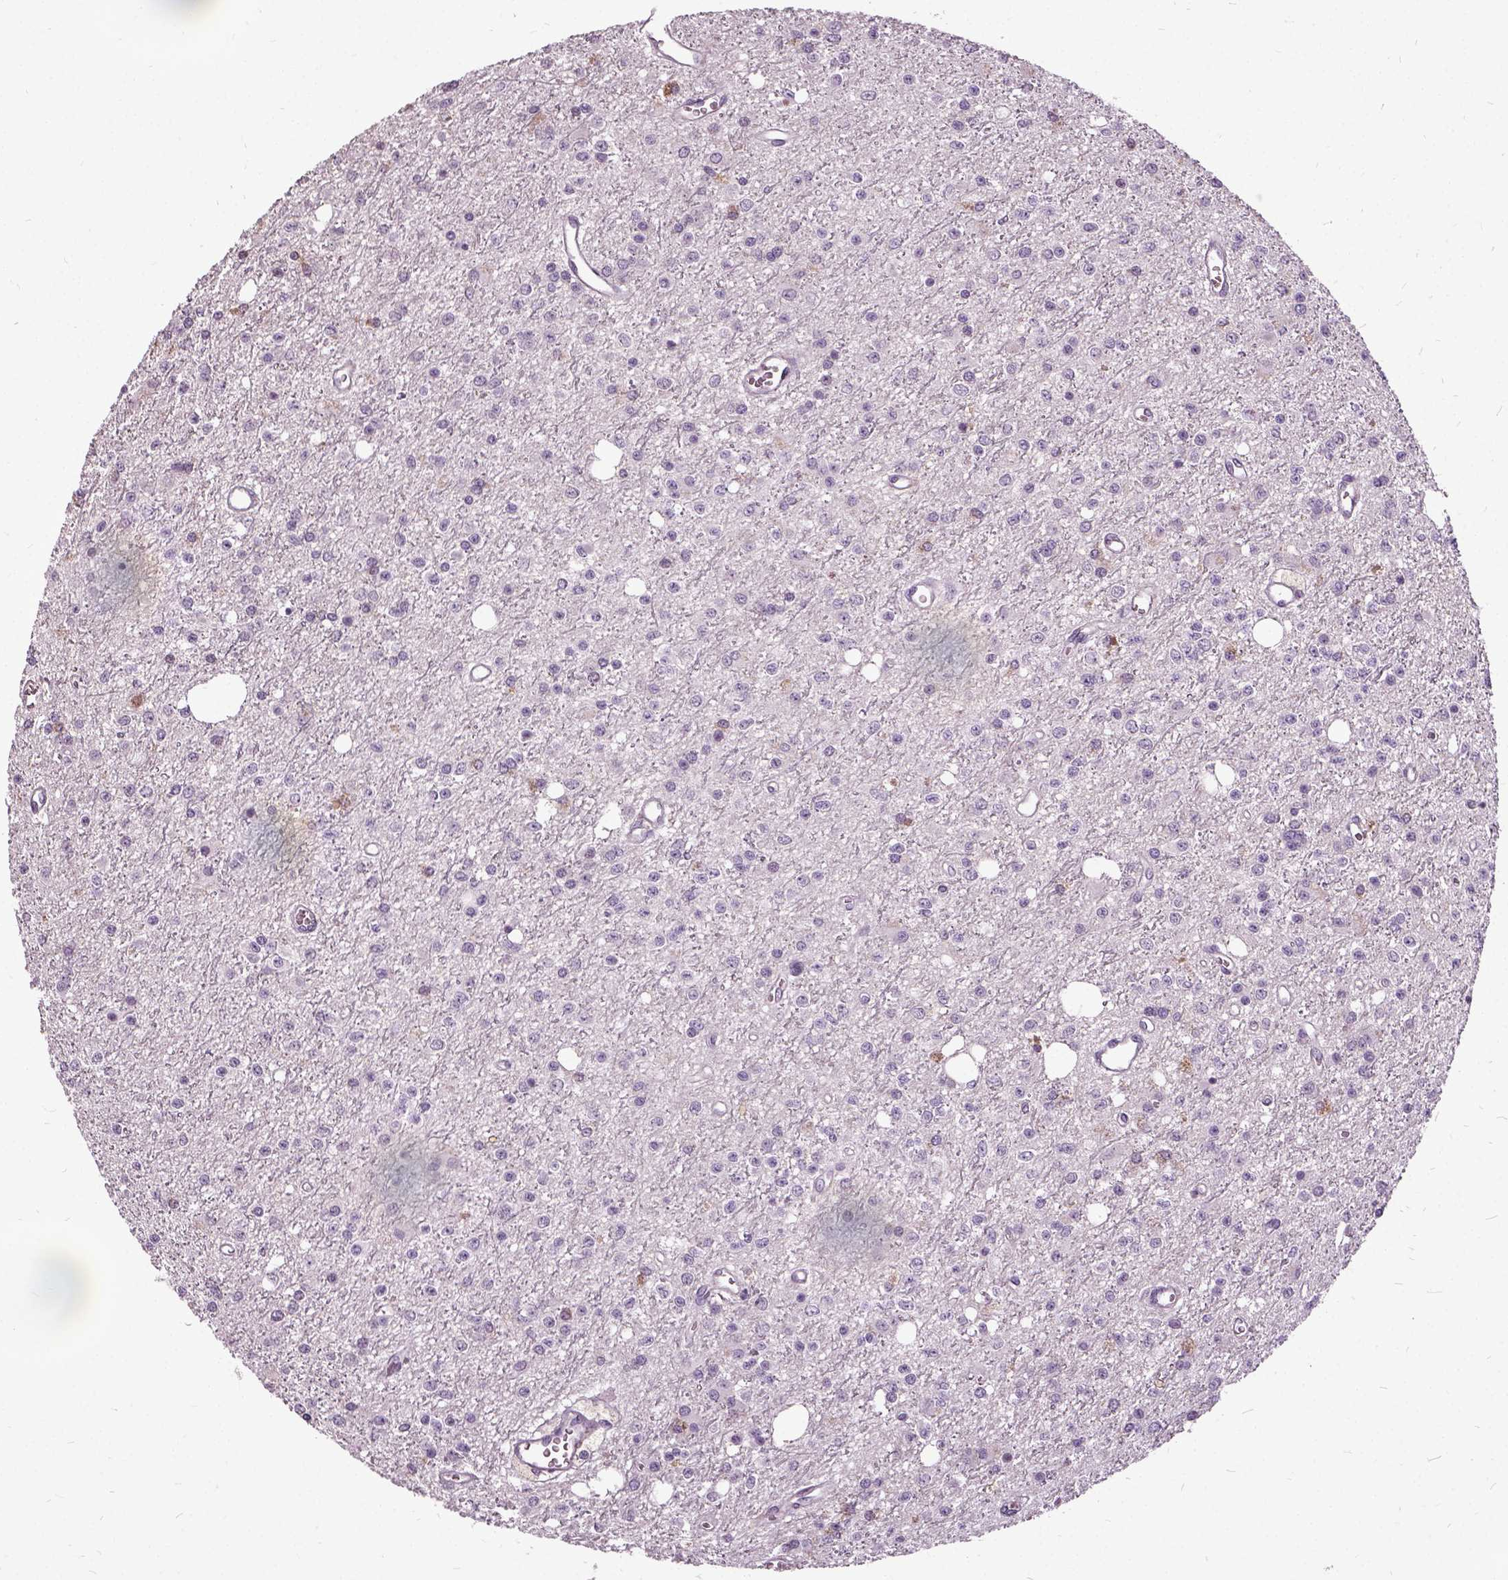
{"staining": {"intensity": "negative", "quantity": "none", "location": "none"}, "tissue": "glioma", "cell_type": "Tumor cells", "image_type": "cancer", "snomed": [{"axis": "morphology", "description": "Glioma, malignant, Low grade"}, {"axis": "topography", "description": "Brain"}], "caption": "Micrograph shows no protein positivity in tumor cells of glioma tissue.", "gene": "ILRUN", "patient": {"sex": "female", "age": 45}}